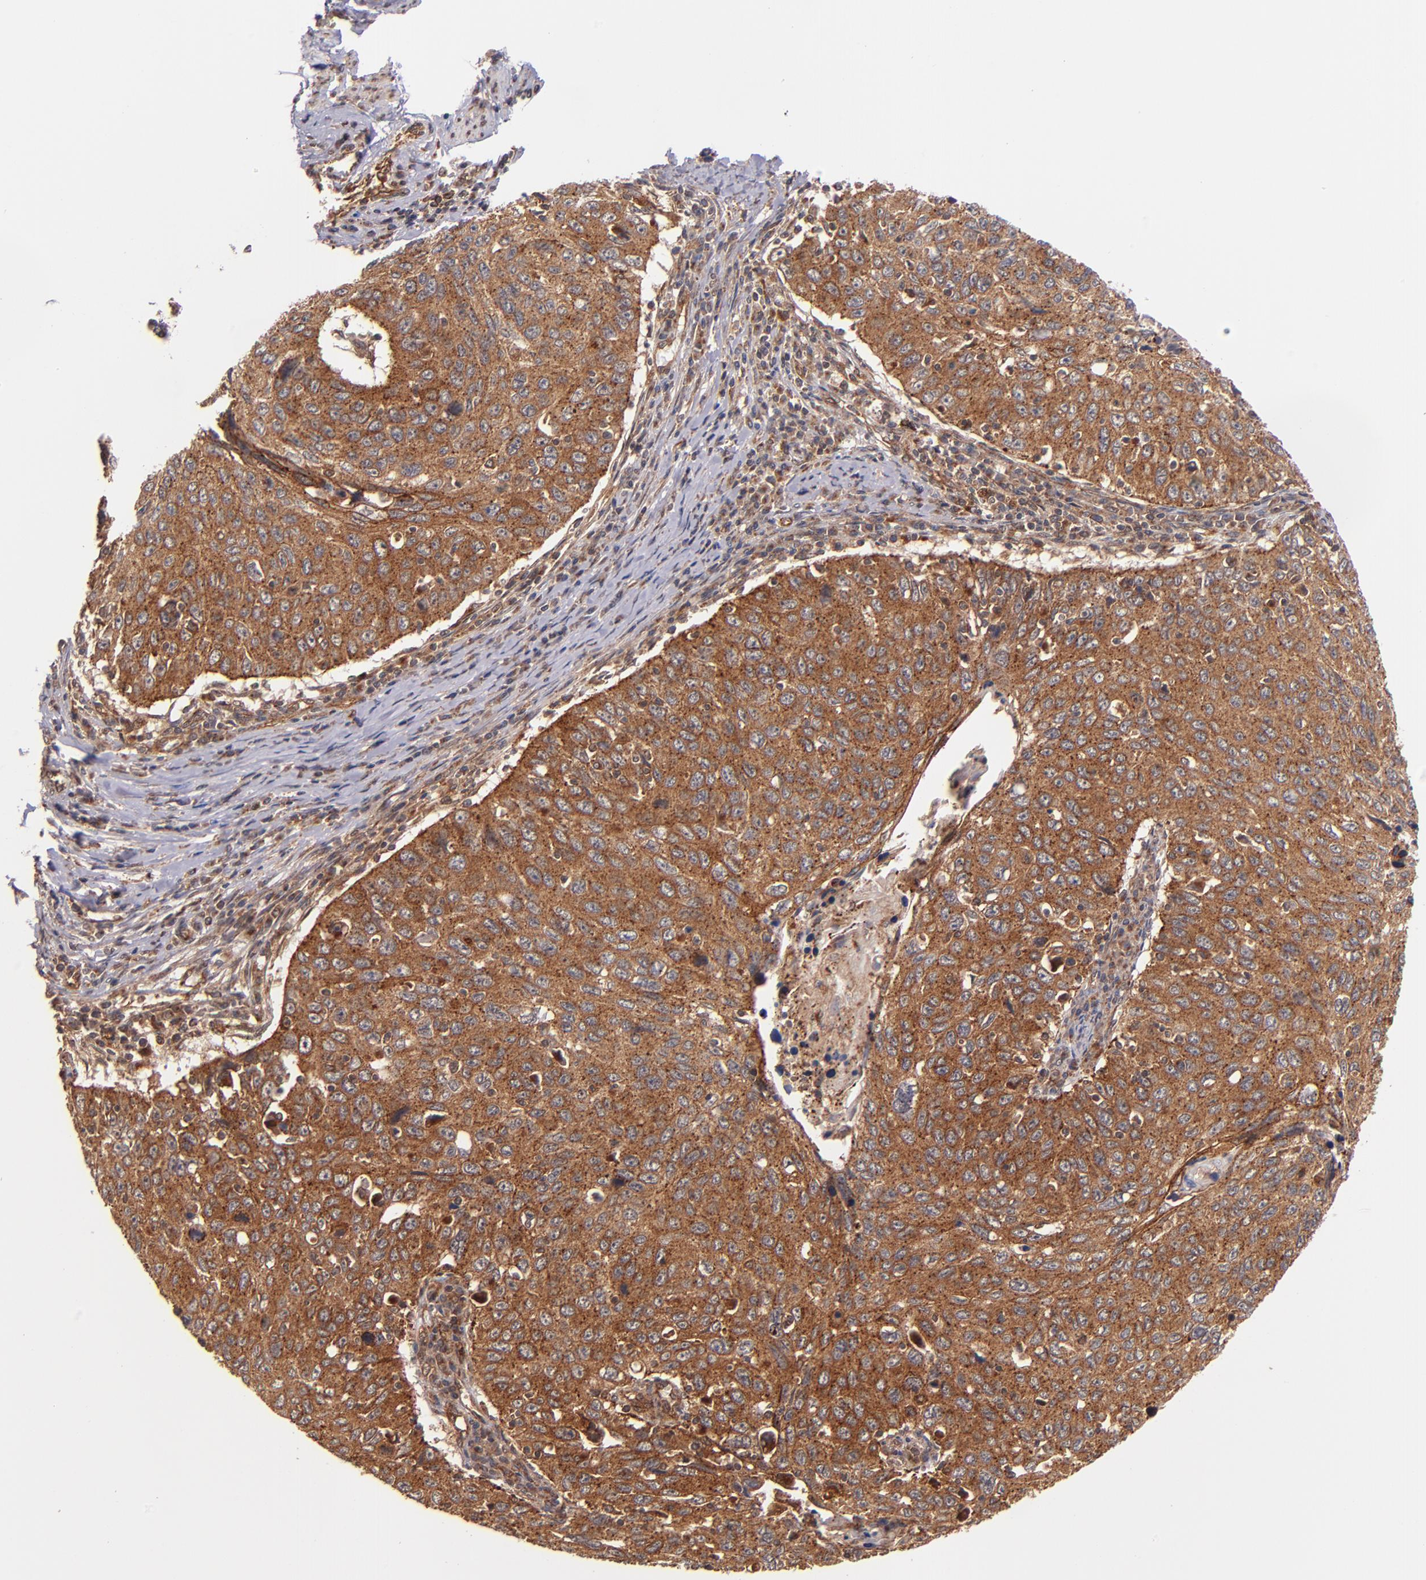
{"staining": {"intensity": "strong", "quantity": ">75%", "location": "cytoplasmic/membranous"}, "tissue": "cervical cancer", "cell_type": "Tumor cells", "image_type": "cancer", "snomed": [{"axis": "morphology", "description": "Squamous cell carcinoma, NOS"}, {"axis": "topography", "description": "Cervix"}], "caption": "Tumor cells demonstrate strong cytoplasmic/membranous expression in approximately >75% of cells in squamous cell carcinoma (cervical).", "gene": "STX8", "patient": {"sex": "female", "age": 53}}